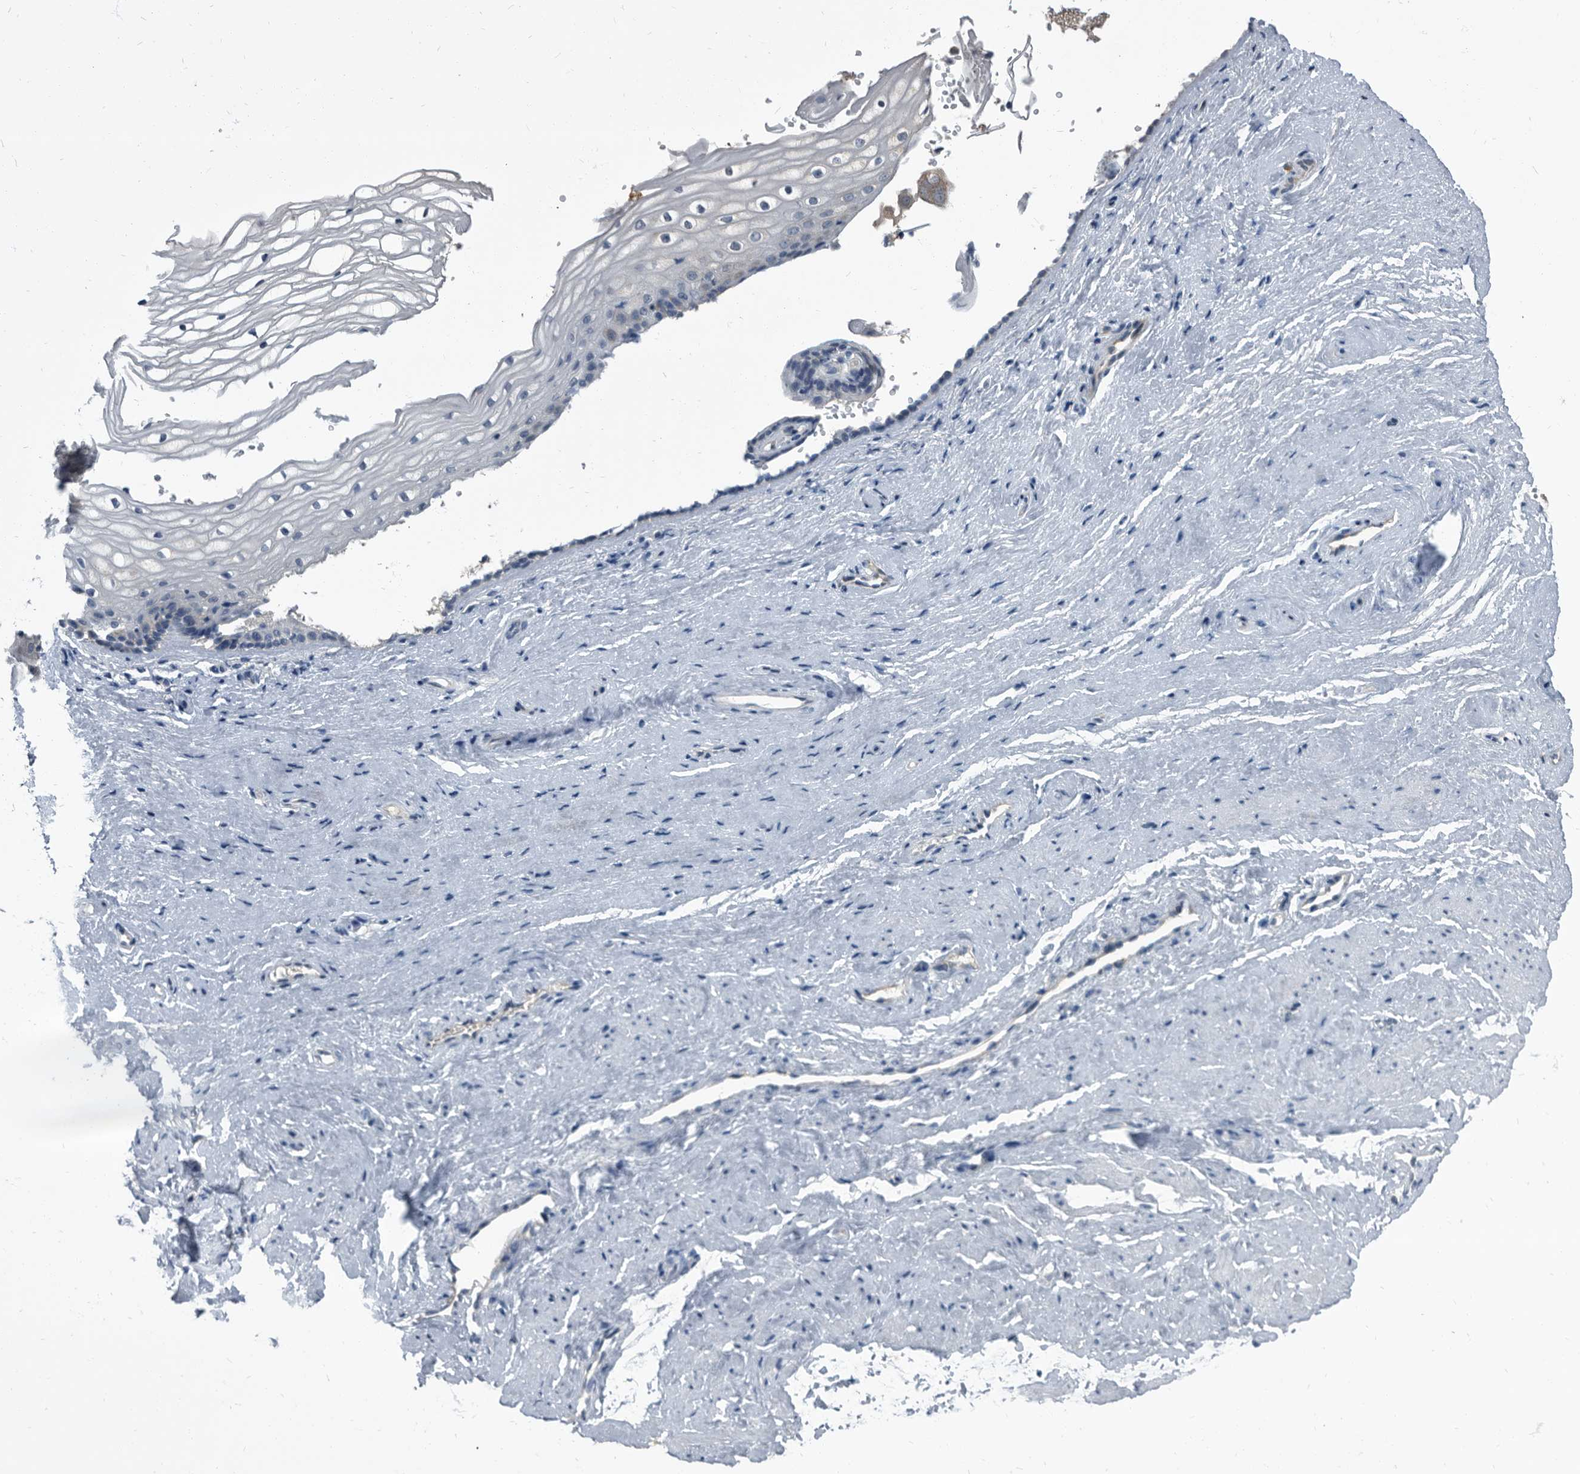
{"staining": {"intensity": "negative", "quantity": "none", "location": "none"}, "tissue": "vagina", "cell_type": "Squamous epithelial cells", "image_type": "normal", "snomed": [{"axis": "morphology", "description": "Normal tissue, NOS"}, {"axis": "topography", "description": "Vagina"}], "caption": "Squamous epithelial cells show no significant protein staining in normal vagina. (Stains: DAB immunohistochemistry (IHC) with hematoxylin counter stain, Microscopy: brightfield microscopy at high magnification).", "gene": "CDV3", "patient": {"sex": "female", "age": 46}}